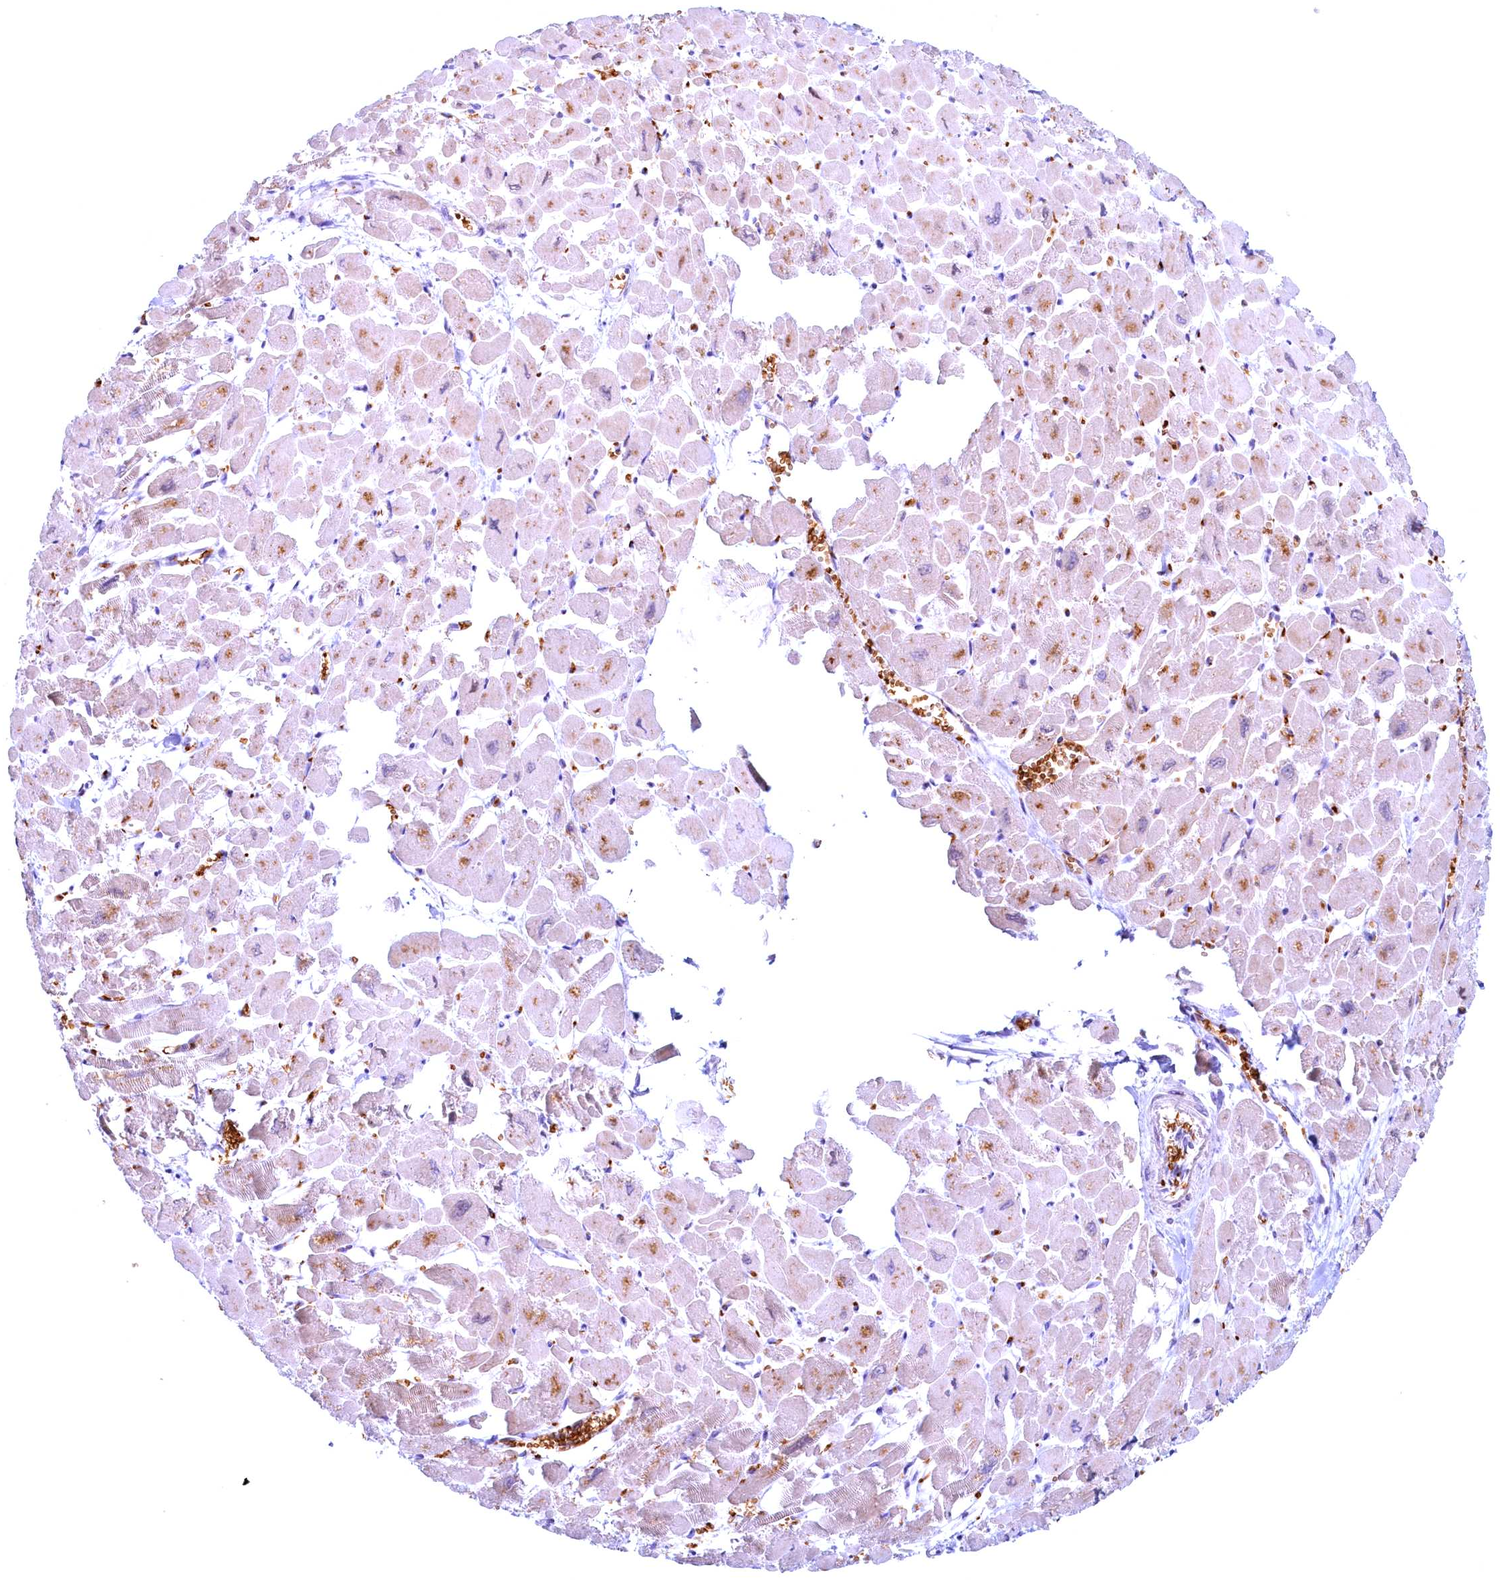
{"staining": {"intensity": "weak", "quantity": ">75%", "location": "cytoplasmic/membranous"}, "tissue": "heart muscle", "cell_type": "Cardiomyocytes", "image_type": "normal", "snomed": [{"axis": "morphology", "description": "Normal tissue, NOS"}, {"axis": "topography", "description": "Heart"}], "caption": "A brown stain labels weak cytoplasmic/membranous positivity of a protein in cardiomyocytes of benign human heart muscle. (brown staining indicates protein expression, while blue staining denotes nuclei).", "gene": "BLVRB", "patient": {"sex": "male", "age": 54}}